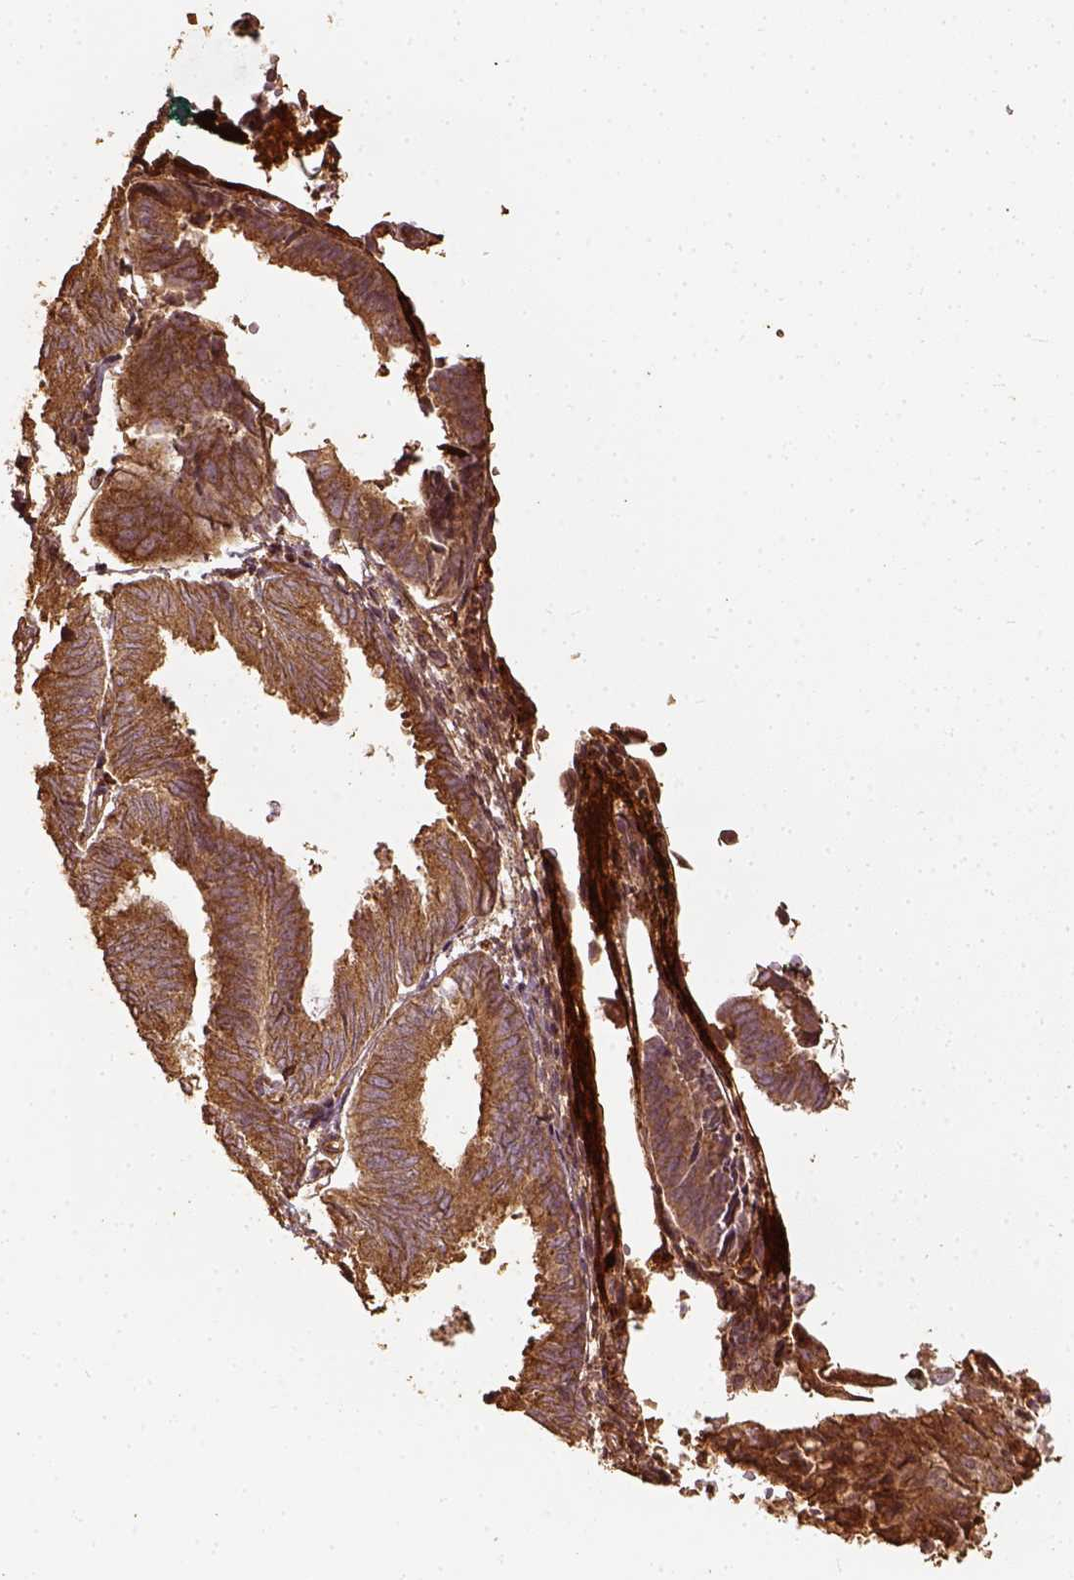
{"staining": {"intensity": "moderate", "quantity": ">75%", "location": "cytoplasmic/membranous"}, "tissue": "endometrium", "cell_type": "Cells in endometrial stroma", "image_type": "normal", "snomed": [{"axis": "morphology", "description": "Normal tissue, NOS"}, {"axis": "topography", "description": "Endometrium"}], "caption": "Endometrium was stained to show a protein in brown. There is medium levels of moderate cytoplasmic/membranous staining in about >75% of cells in endometrial stroma. Using DAB (brown) and hematoxylin (blue) stains, captured at high magnification using brightfield microscopy.", "gene": "VEGFA", "patient": {"sex": "female", "age": 50}}